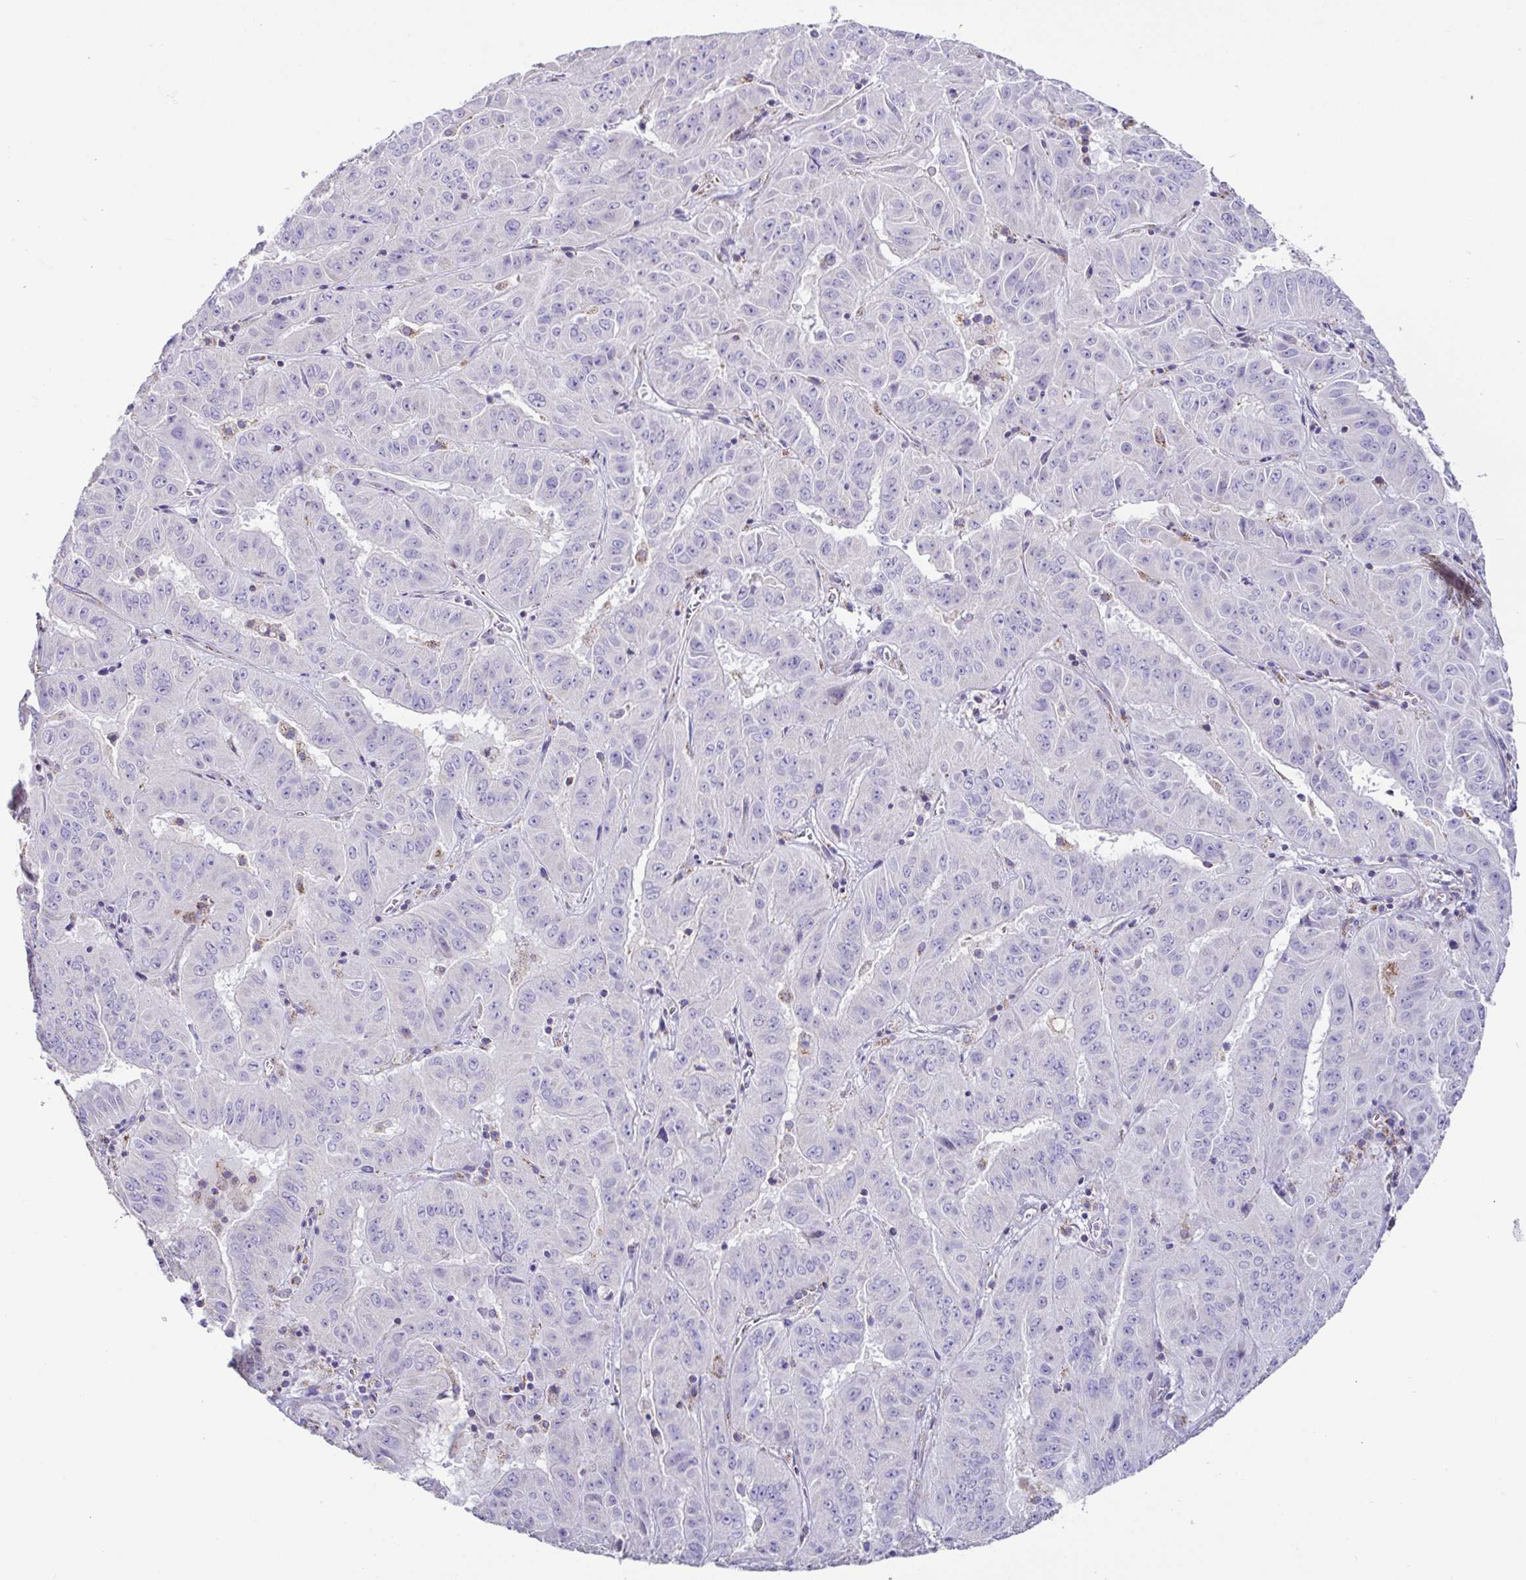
{"staining": {"intensity": "negative", "quantity": "none", "location": "none"}, "tissue": "pancreatic cancer", "cell_type": "Tumor cells", "image_type": "cancer", "snomed": [{"axis": "morphology", "description": "Adenocarcinoma, NOS"}, {"axis": "topography", "description": "Pancreas"}], "caption": "High magnification brightfield microscopy of adenocarcinoma (pancreatic) stained with DAB (brown) and counterstained with hematoxylin (blue): tumor cells show no significant staining. (DAB (3,3'-diaminobenzidine) IHC, high magnification).", "gene": "DOK7", "patient": {"sex": "male", "age": 63}}